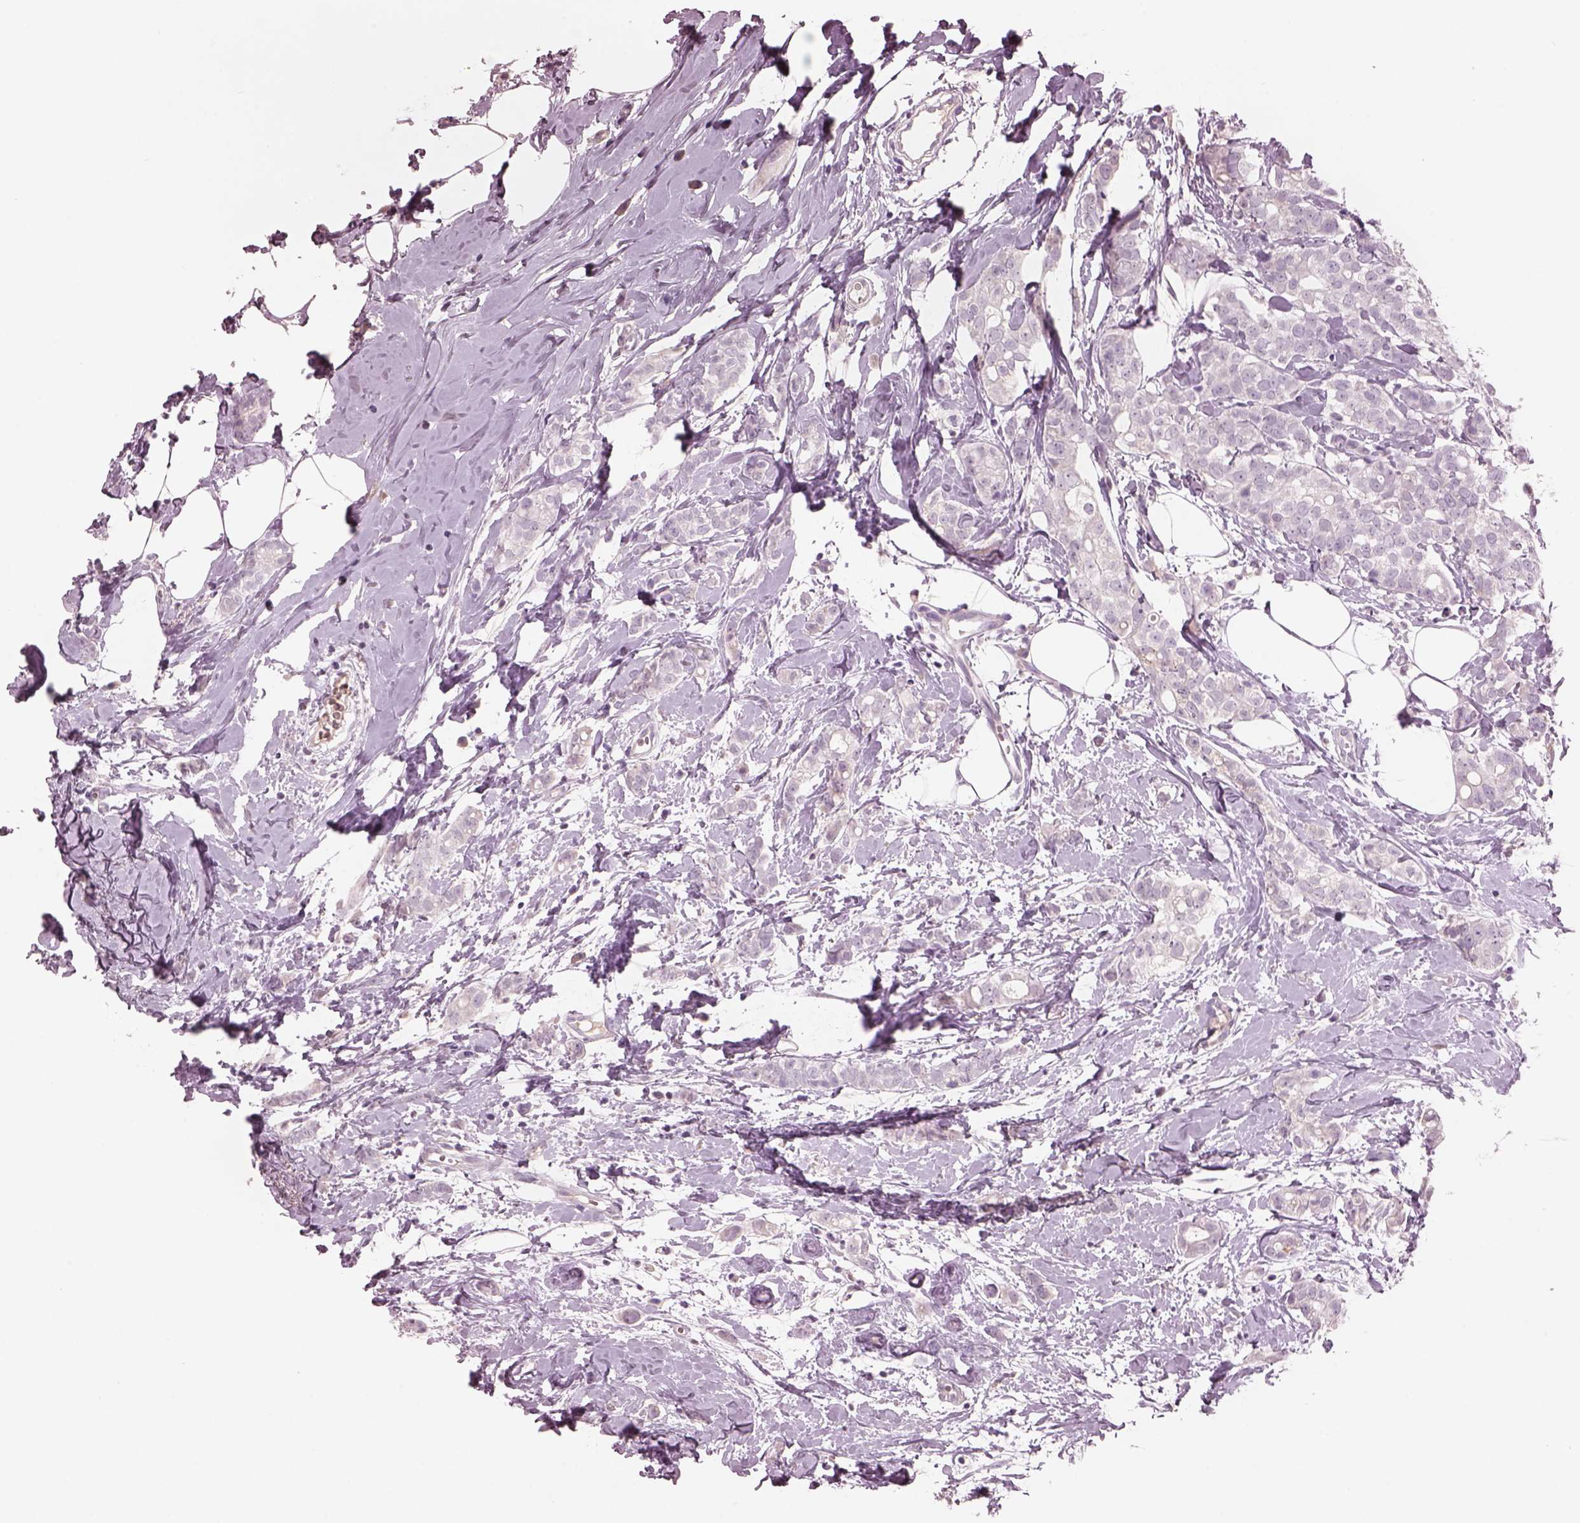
{"staining": {"intensity": "negative", "quantity": "none", "location": "none"}, "tissue": "breast cancer", "cell_type": "Tumor cells", "image_type": "cancer", "snomed": [{"axis": "morphology", "description": "Duct carcinoma"}, {"axis": "topography", "description": "Breast"}], "caption": "There is no significant positivity in tumor cells of breast cancer (intraductal carcinoma). (DAB immunohistochemistry (IHC), high magnification).", "gene": "PACRG", "patient": {"sex": "female", "age": 40}}